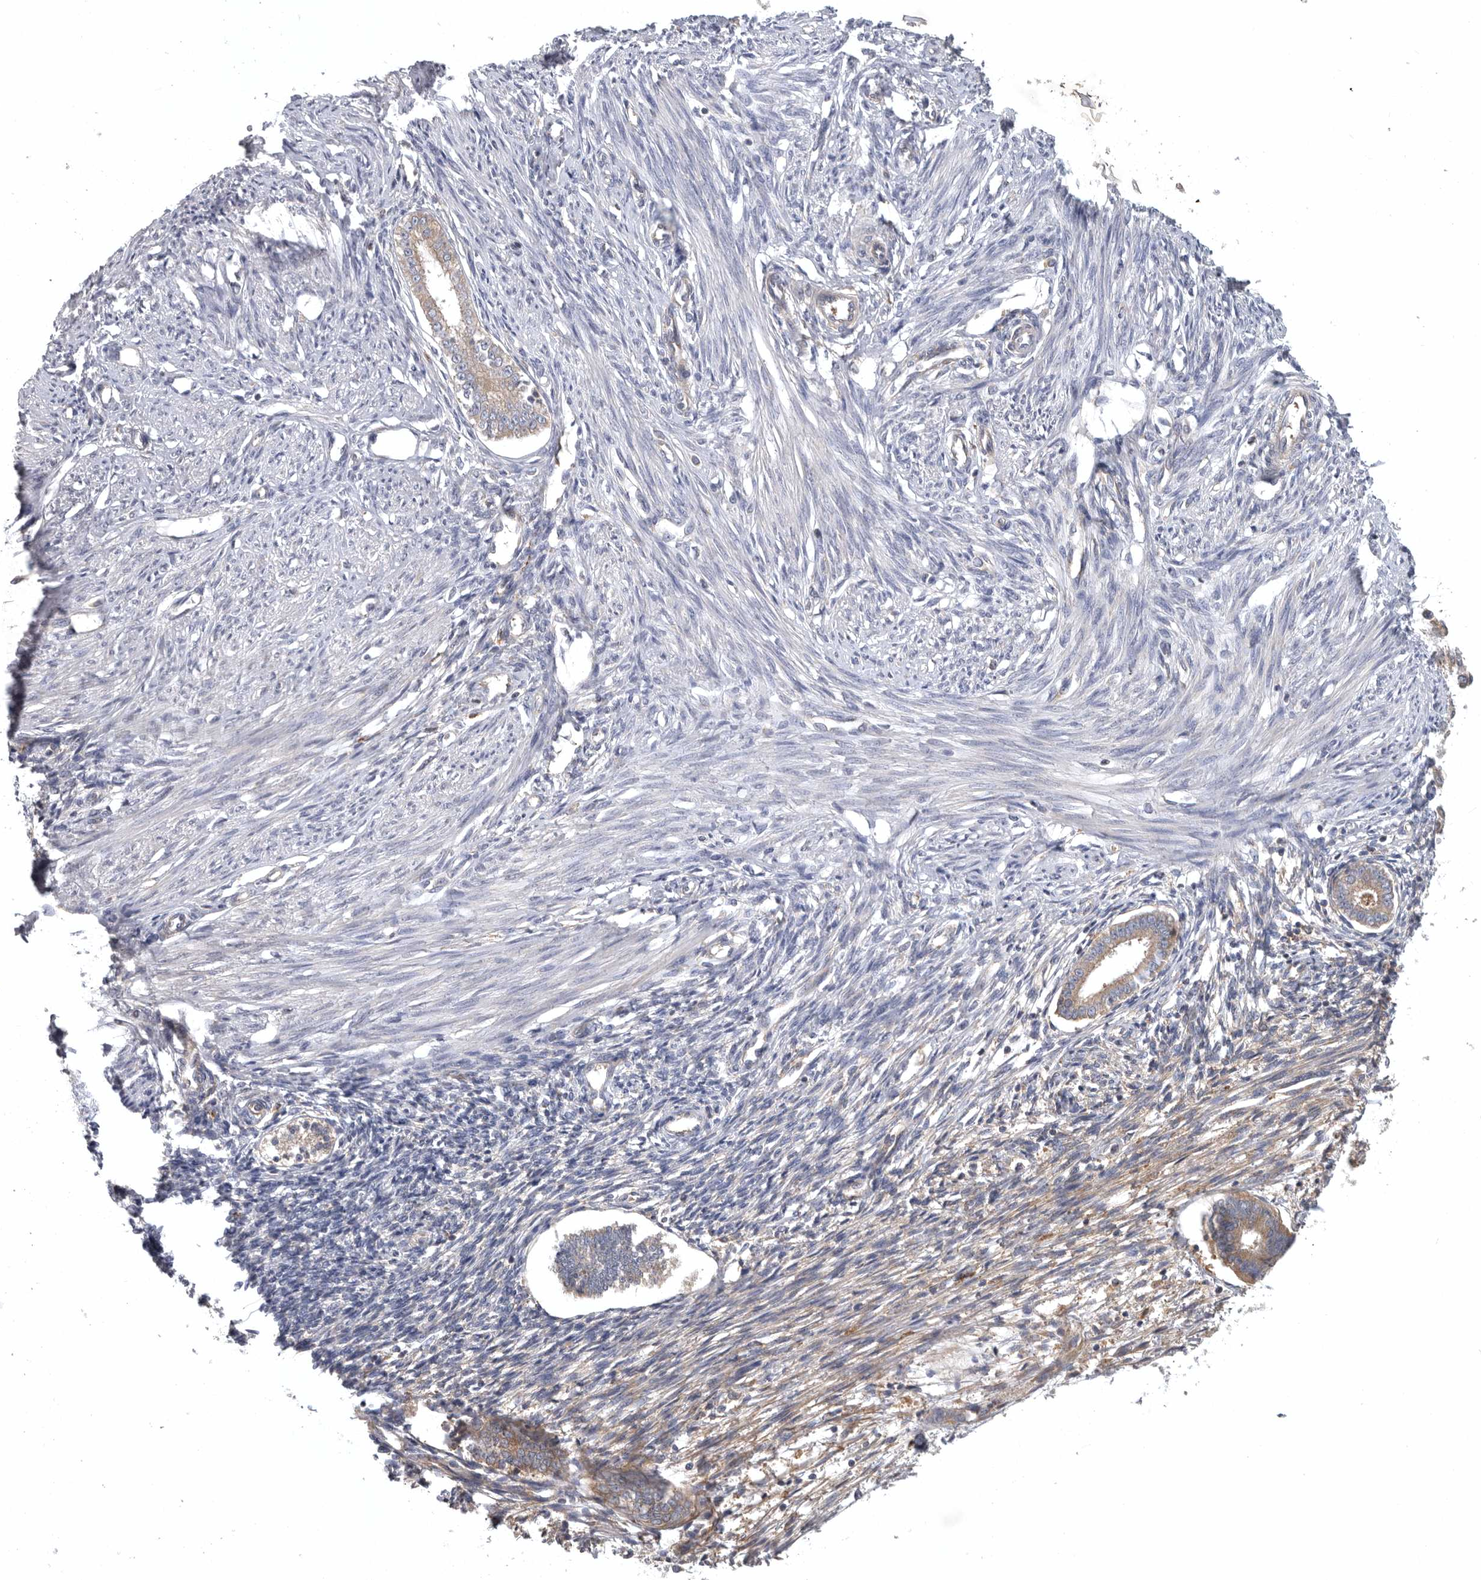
{"staining": {"intensity": "weak", "quantity": "<25%", "location": "cytoplasmic/membranous"}, "tissue": "endometrium", "cell_type": "Cells in endometrial stroma", "image_type": "normal", "snomed": [{"axis": "morphology", "description": "Normal tissue, NOS"}, {"axis": "topography", "description": "Endometrium"}], "caption": "There is no significant expression in cells in endometrial stroma of endometrium. Brightfield microscopy of immunohistochemistry (IHC) stained with DAB (3,3'-diaminobenzidine) (brown) and hematoxylin (blue), captured at high magnification.", "gene": "C1orf109", "patient": {"sex": "female", "age": 56}}